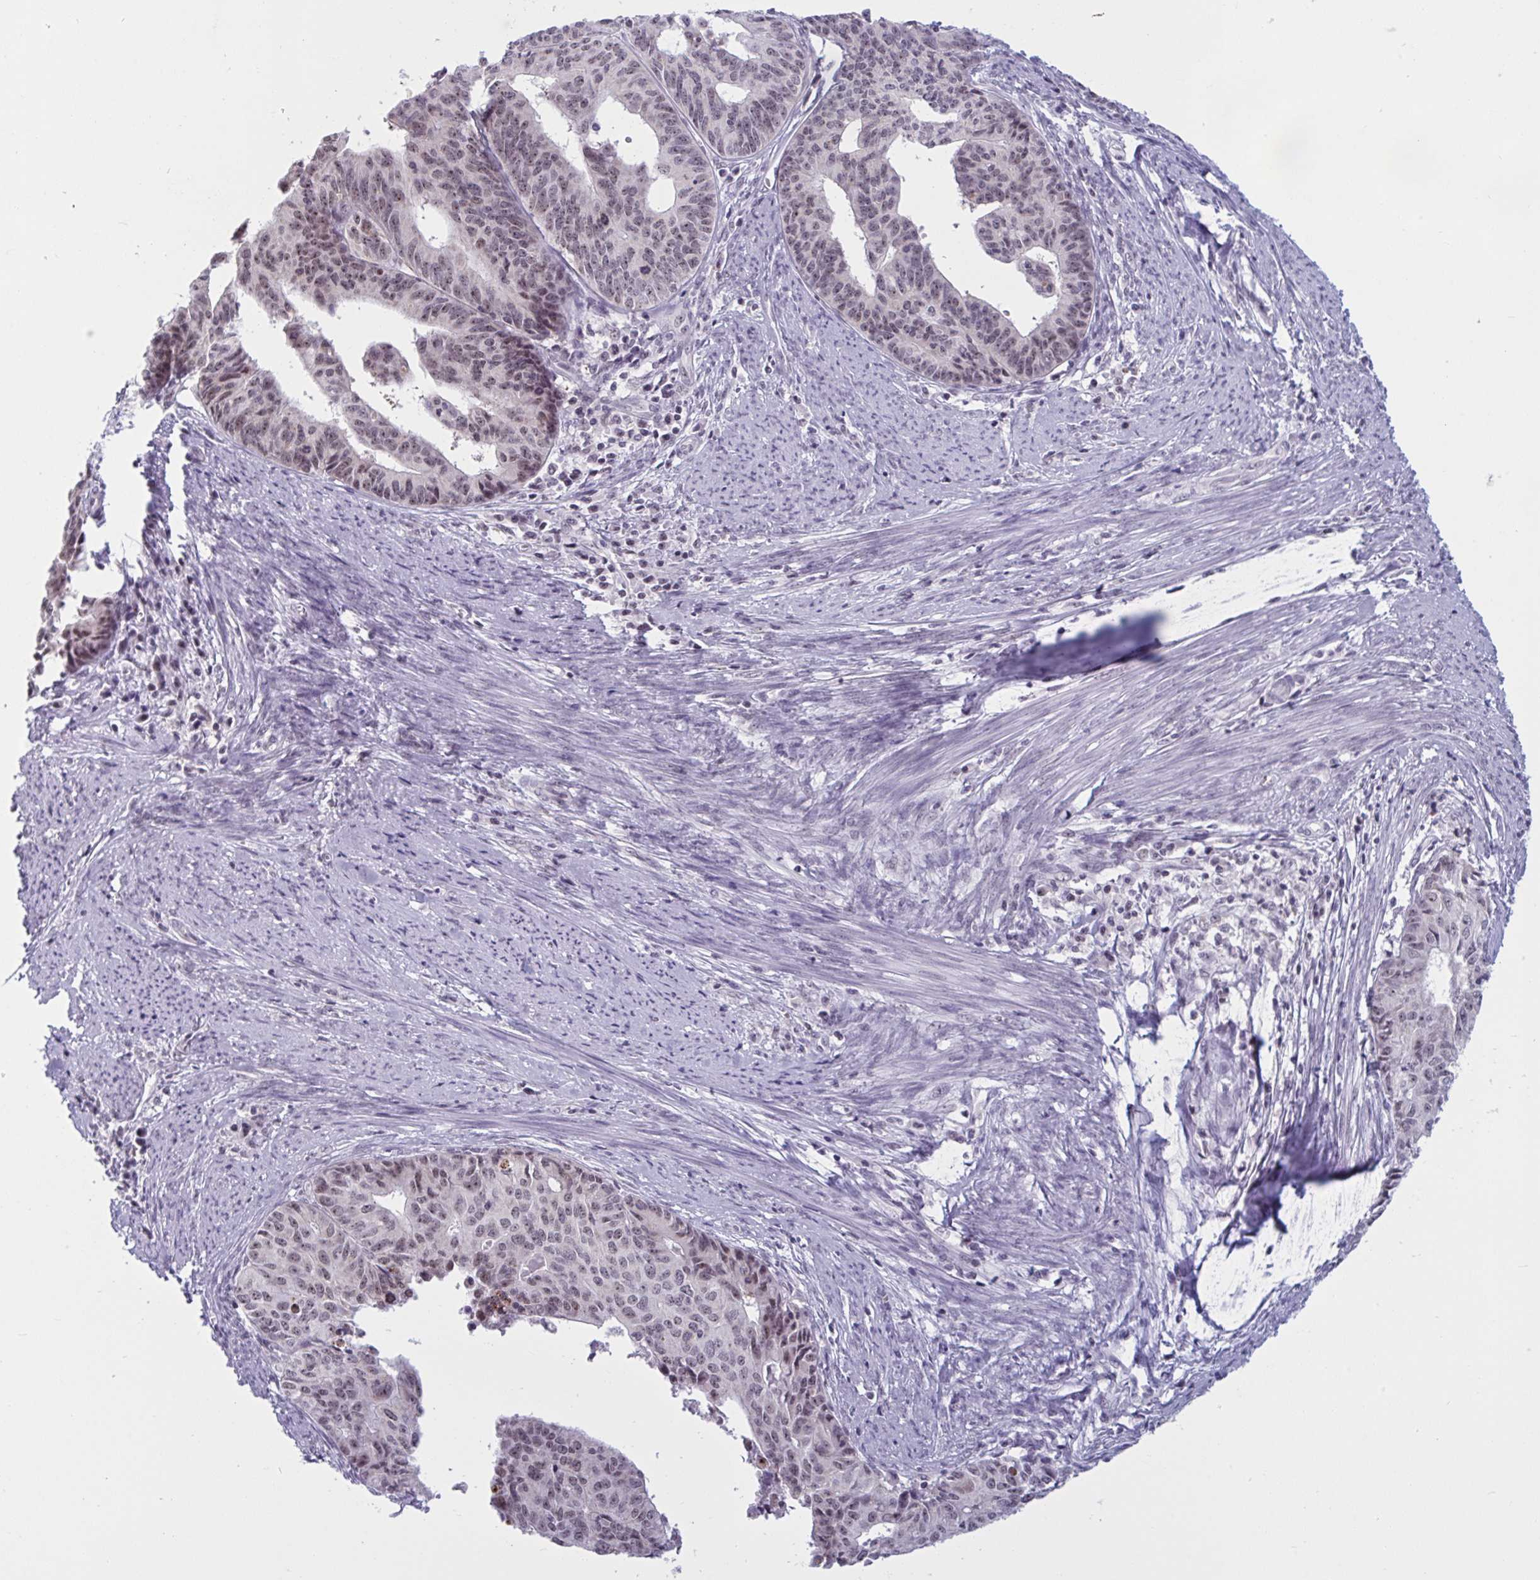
{"staining": {"intensity": "moderate", "quantity": ">75%", "location": "nuclear"}, "tissue": "endometrial cancer", "cell_type": "Tumor cells", "image_type": "cancer", "snomed": [{"axis": "morphology", "description": "Adenocarcinoma, NOS"}, {"axis": "topography", "description": "Endometrium"}], "caption": "Moderate nuclear protein staining is appreciated in approximately >75% of tumor cells in endometrial adenocarcinoma.", "gene": "TGM6", "patient": {"sex": "female", "age": 65}}